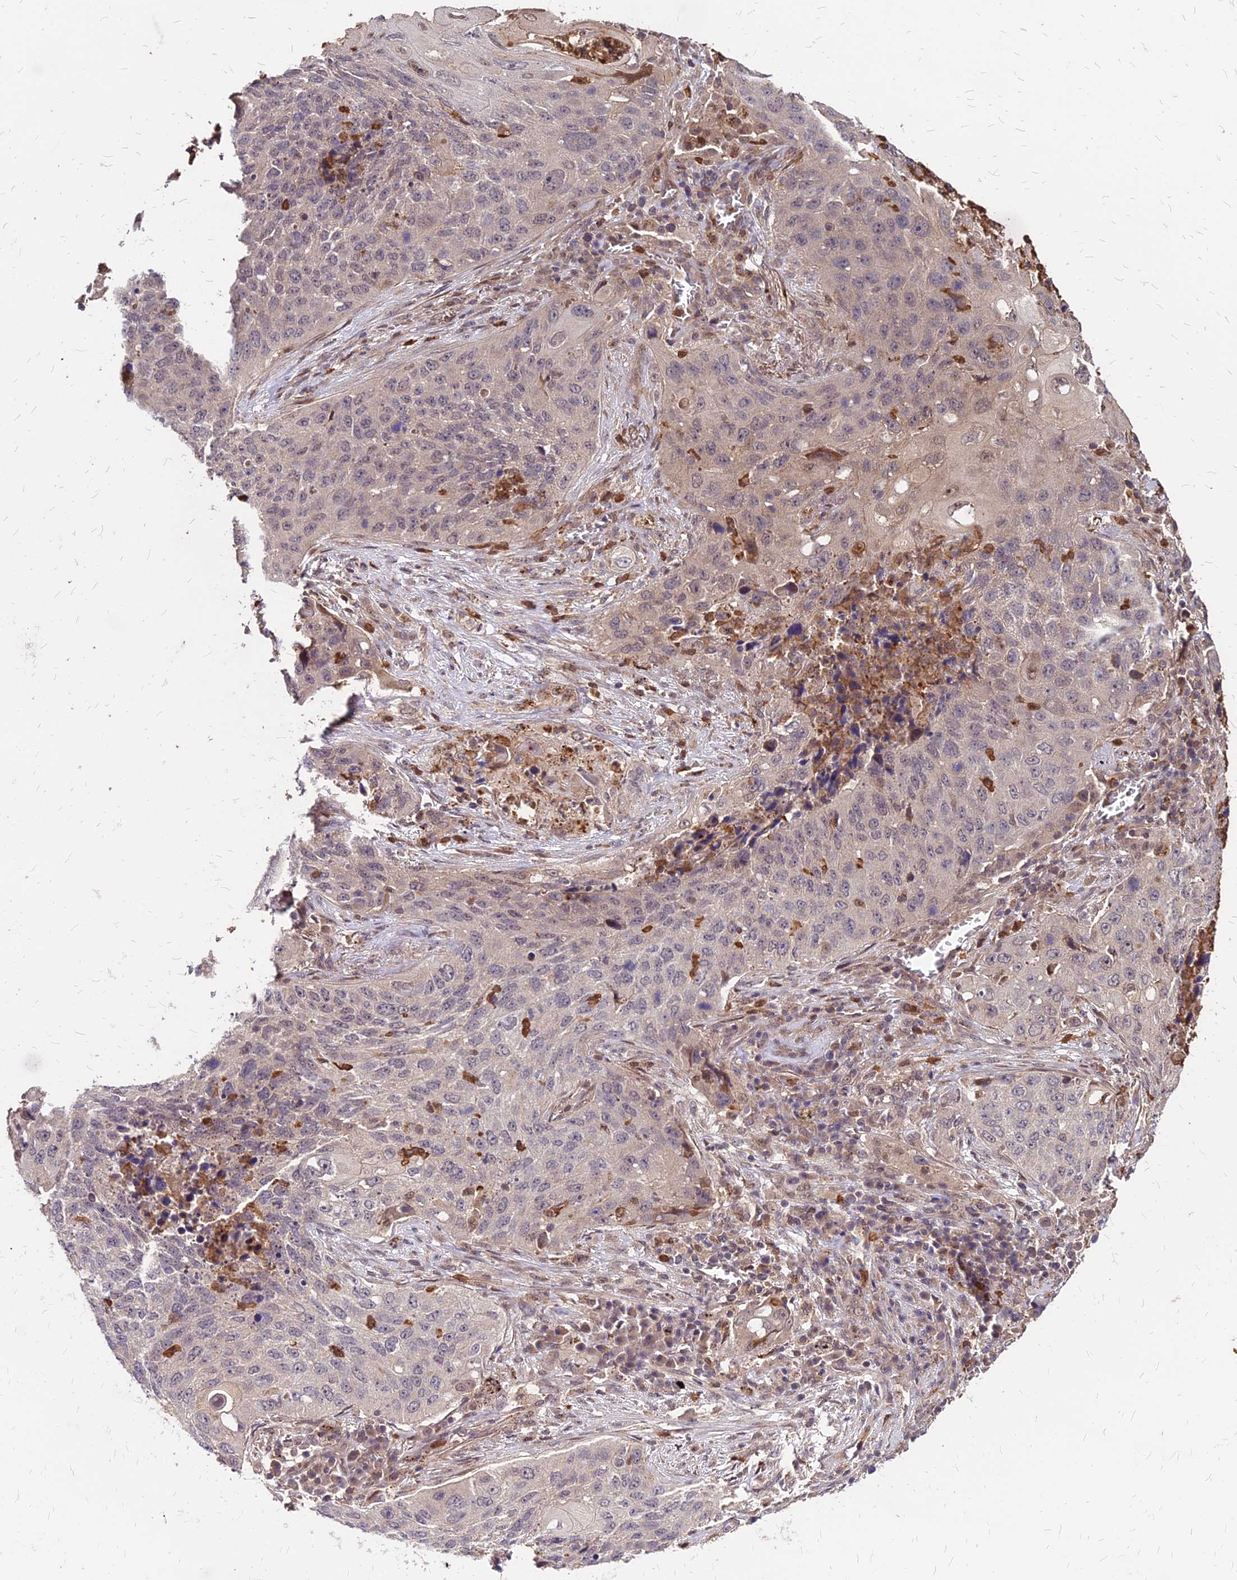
{"staining": {"intensity": "negative", "quantity": "none", "location": "none"}, "tissue": "lung cancer", "cell_type": "Tumor cells", "image_type": "cancer", "snomed": [{"axis": "morphology", "description": "Squamous cell carcinoma, NOS"}, {"axis": "topography", "description": "Lung"}], "caption": "A micrograph of lung cancer (squamous cell carcinoma) stained for a protein exhibits no brown staining in tumor cells.", "gene": "APBA3", "patient": {"sex": "female", "age": 63}}